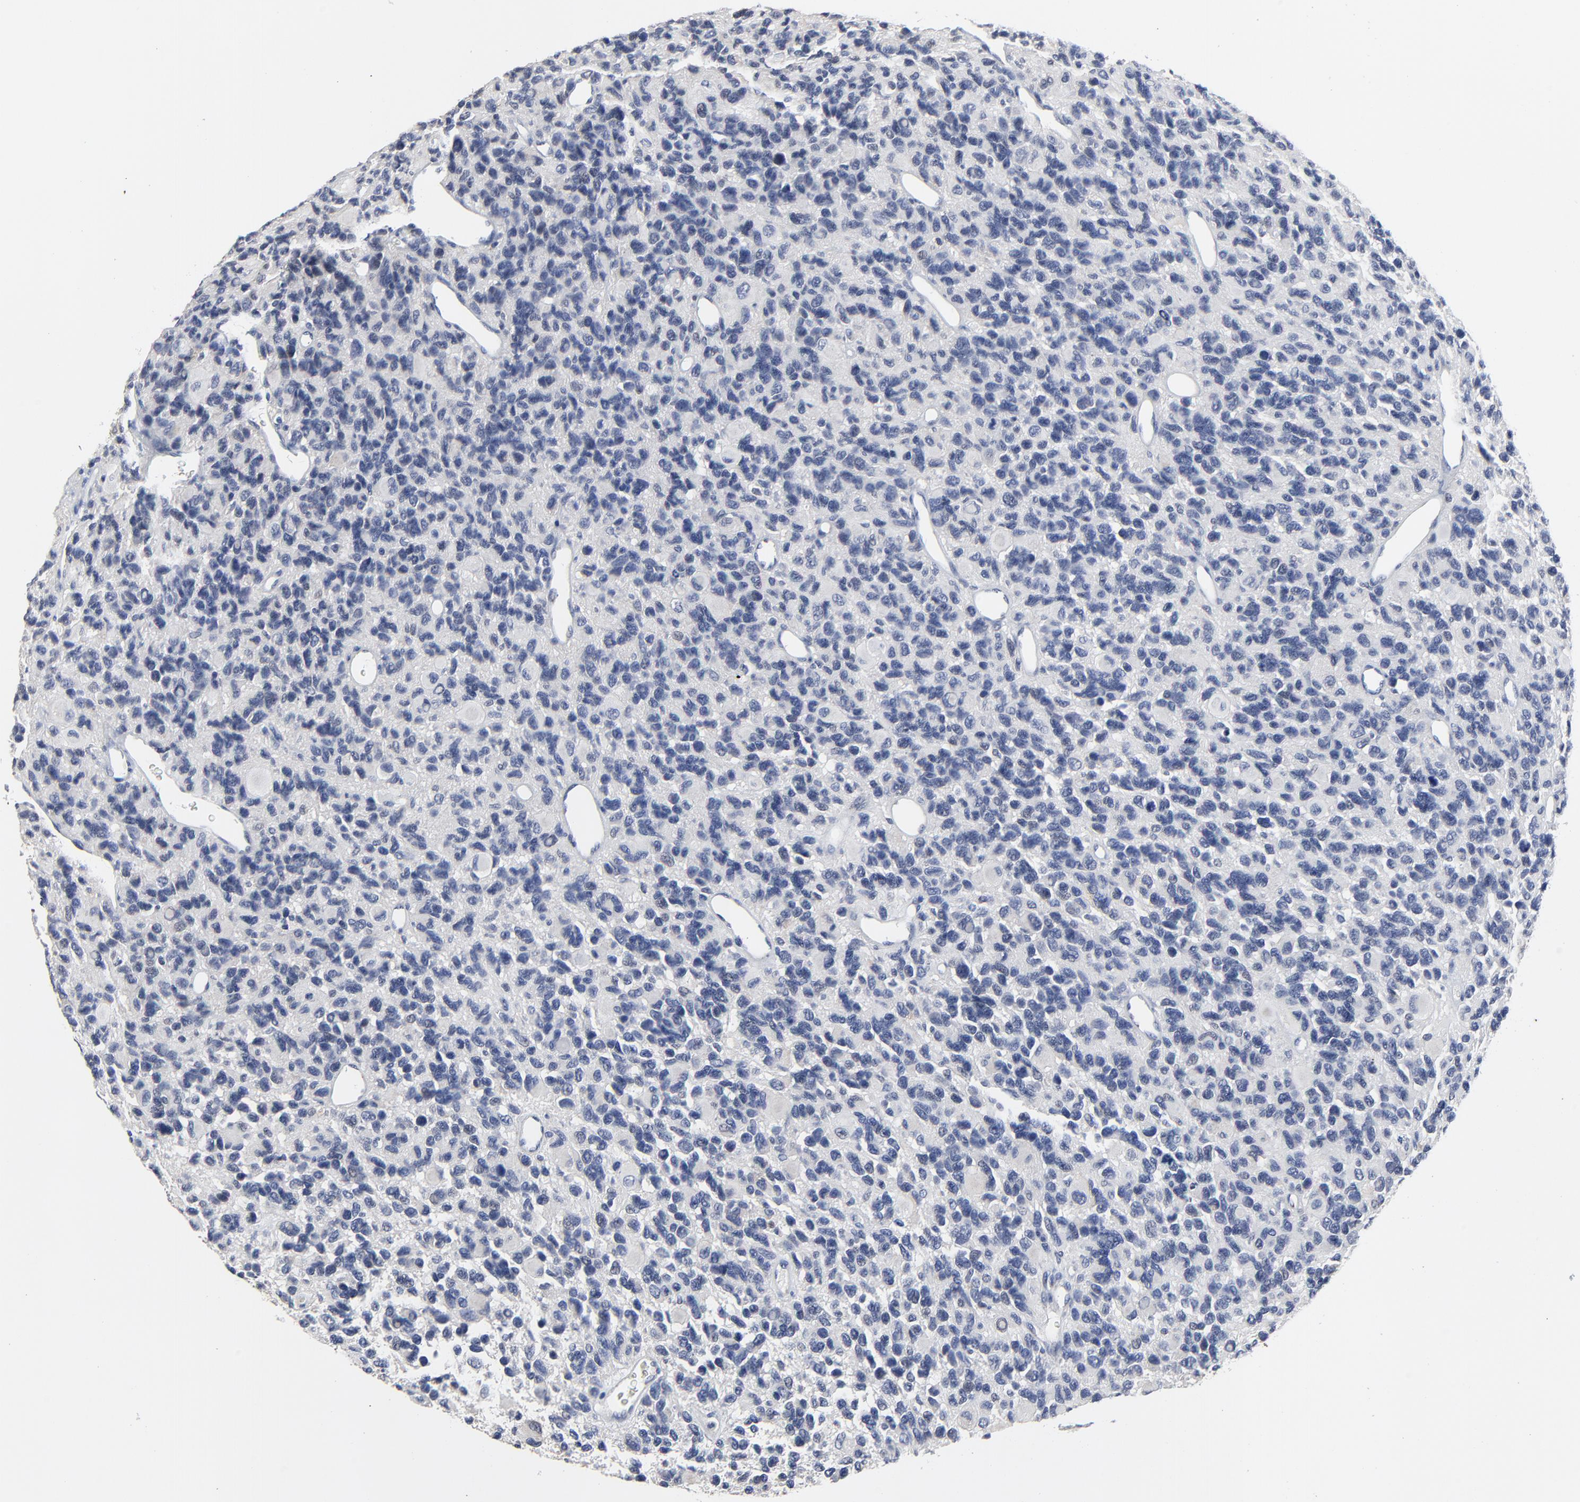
{"staining": {"intensity": "negative", "quantity": "none", "location": "none"}, "tissue": "glioma", "cell_type": "Tumor cells", "image_type": "cancer", "snomed": [{"axis": "morphology", "description": "Glioma, malignant, High grade"}, {"axis": "topography", "description": "Brain"}], "caption": "The photomicrograph exhibits no significant positivity in tumor cells of glioma.", "gene": "LNX1", "patient": {"sex": "male", "age": 77}}